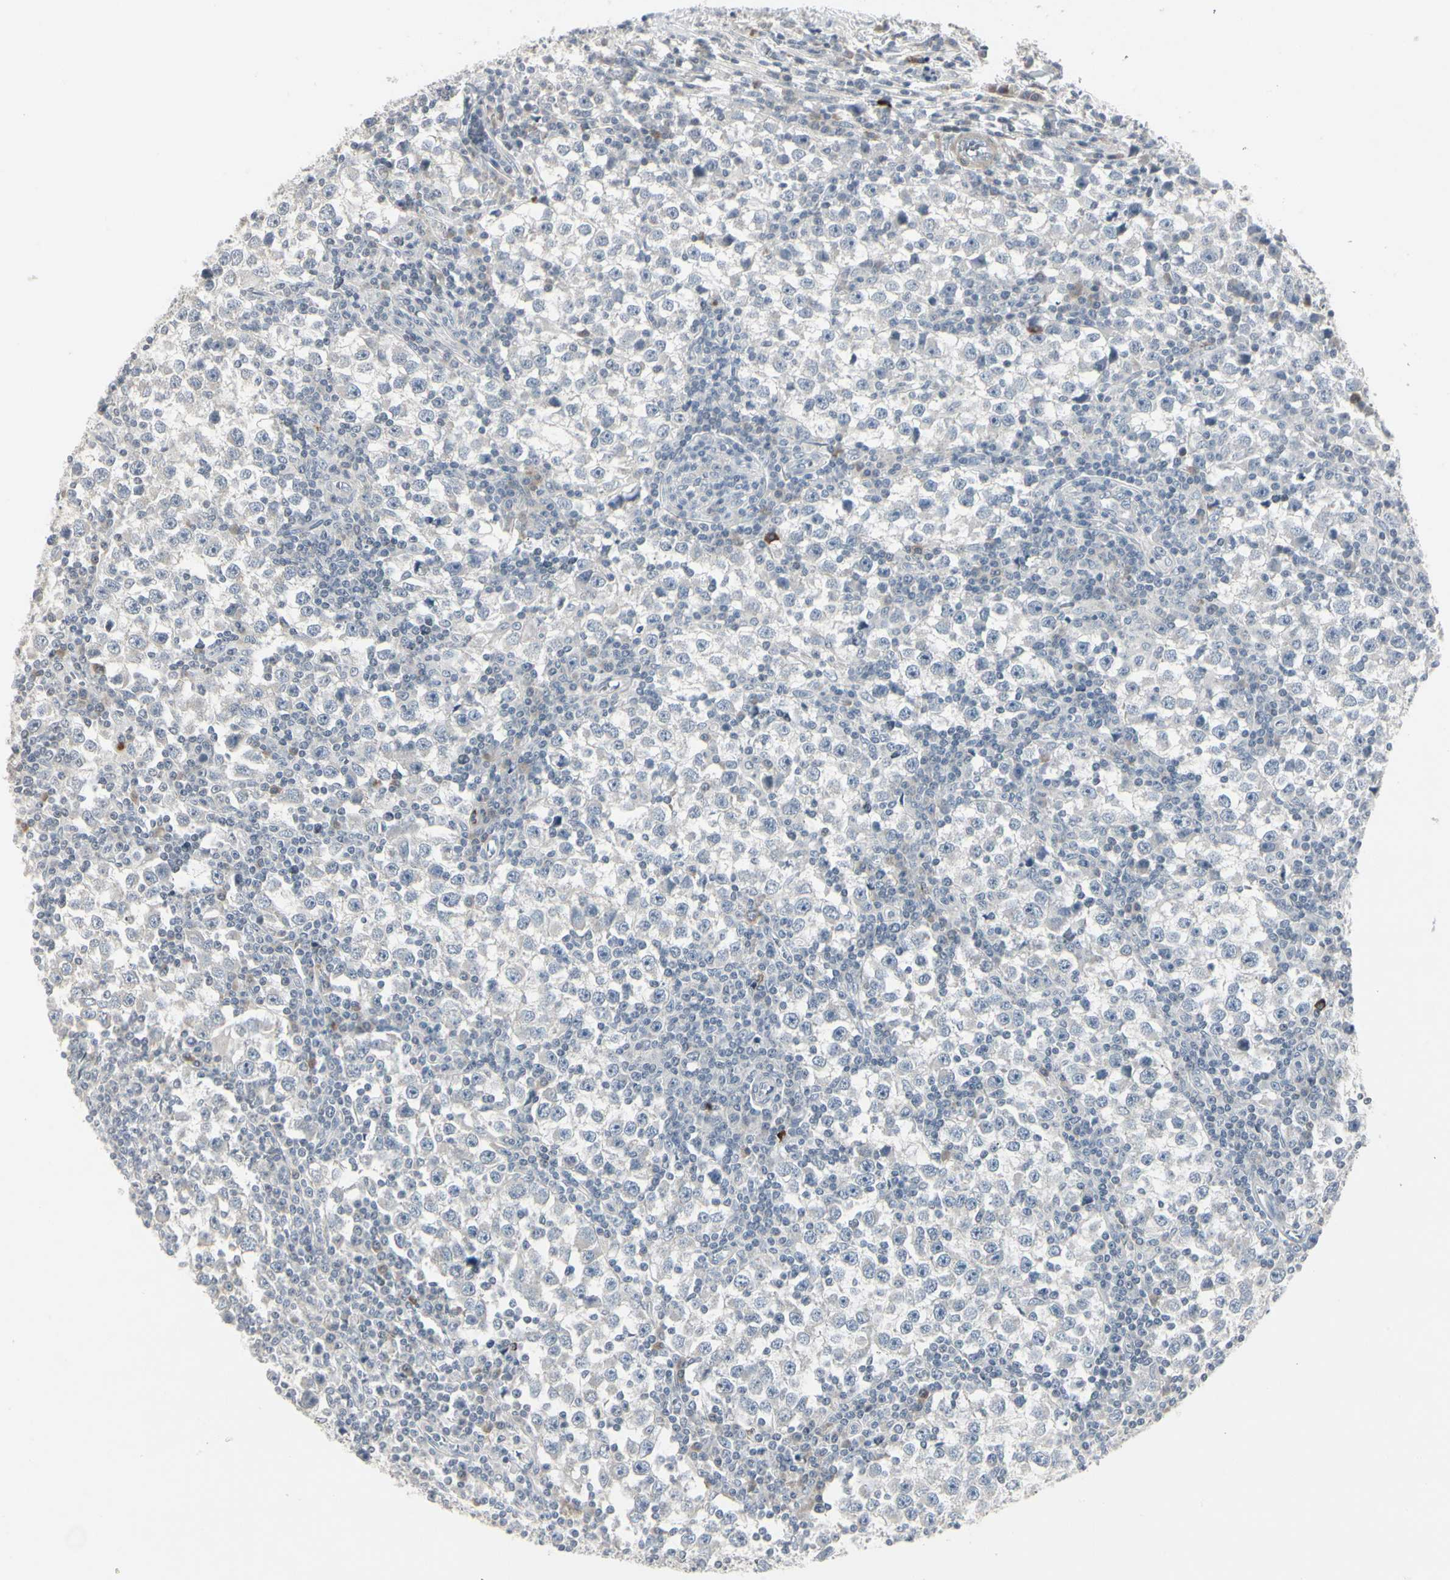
{"staining": {"intensity": "negative", "quantity": "none", "location": "none"}, "tissue": "testis cancer", "cell_type": "Tumor cells", "image_type": "cancer", "snomed": [{"axis": "morphology", "description": "Seminoma, NOS"}, {"axis": "topography", "description": "Testis"}], "caption": "Immunohistochemistry photomicrograph of neoplastic tissue: seminoma (testis) stained with DAB (3,3'-diaminobenzidine) demonstrates no significant protein expression in tumor cells.", "gene": "DMPK", "patient": {"sex": "male", "age": 65}}